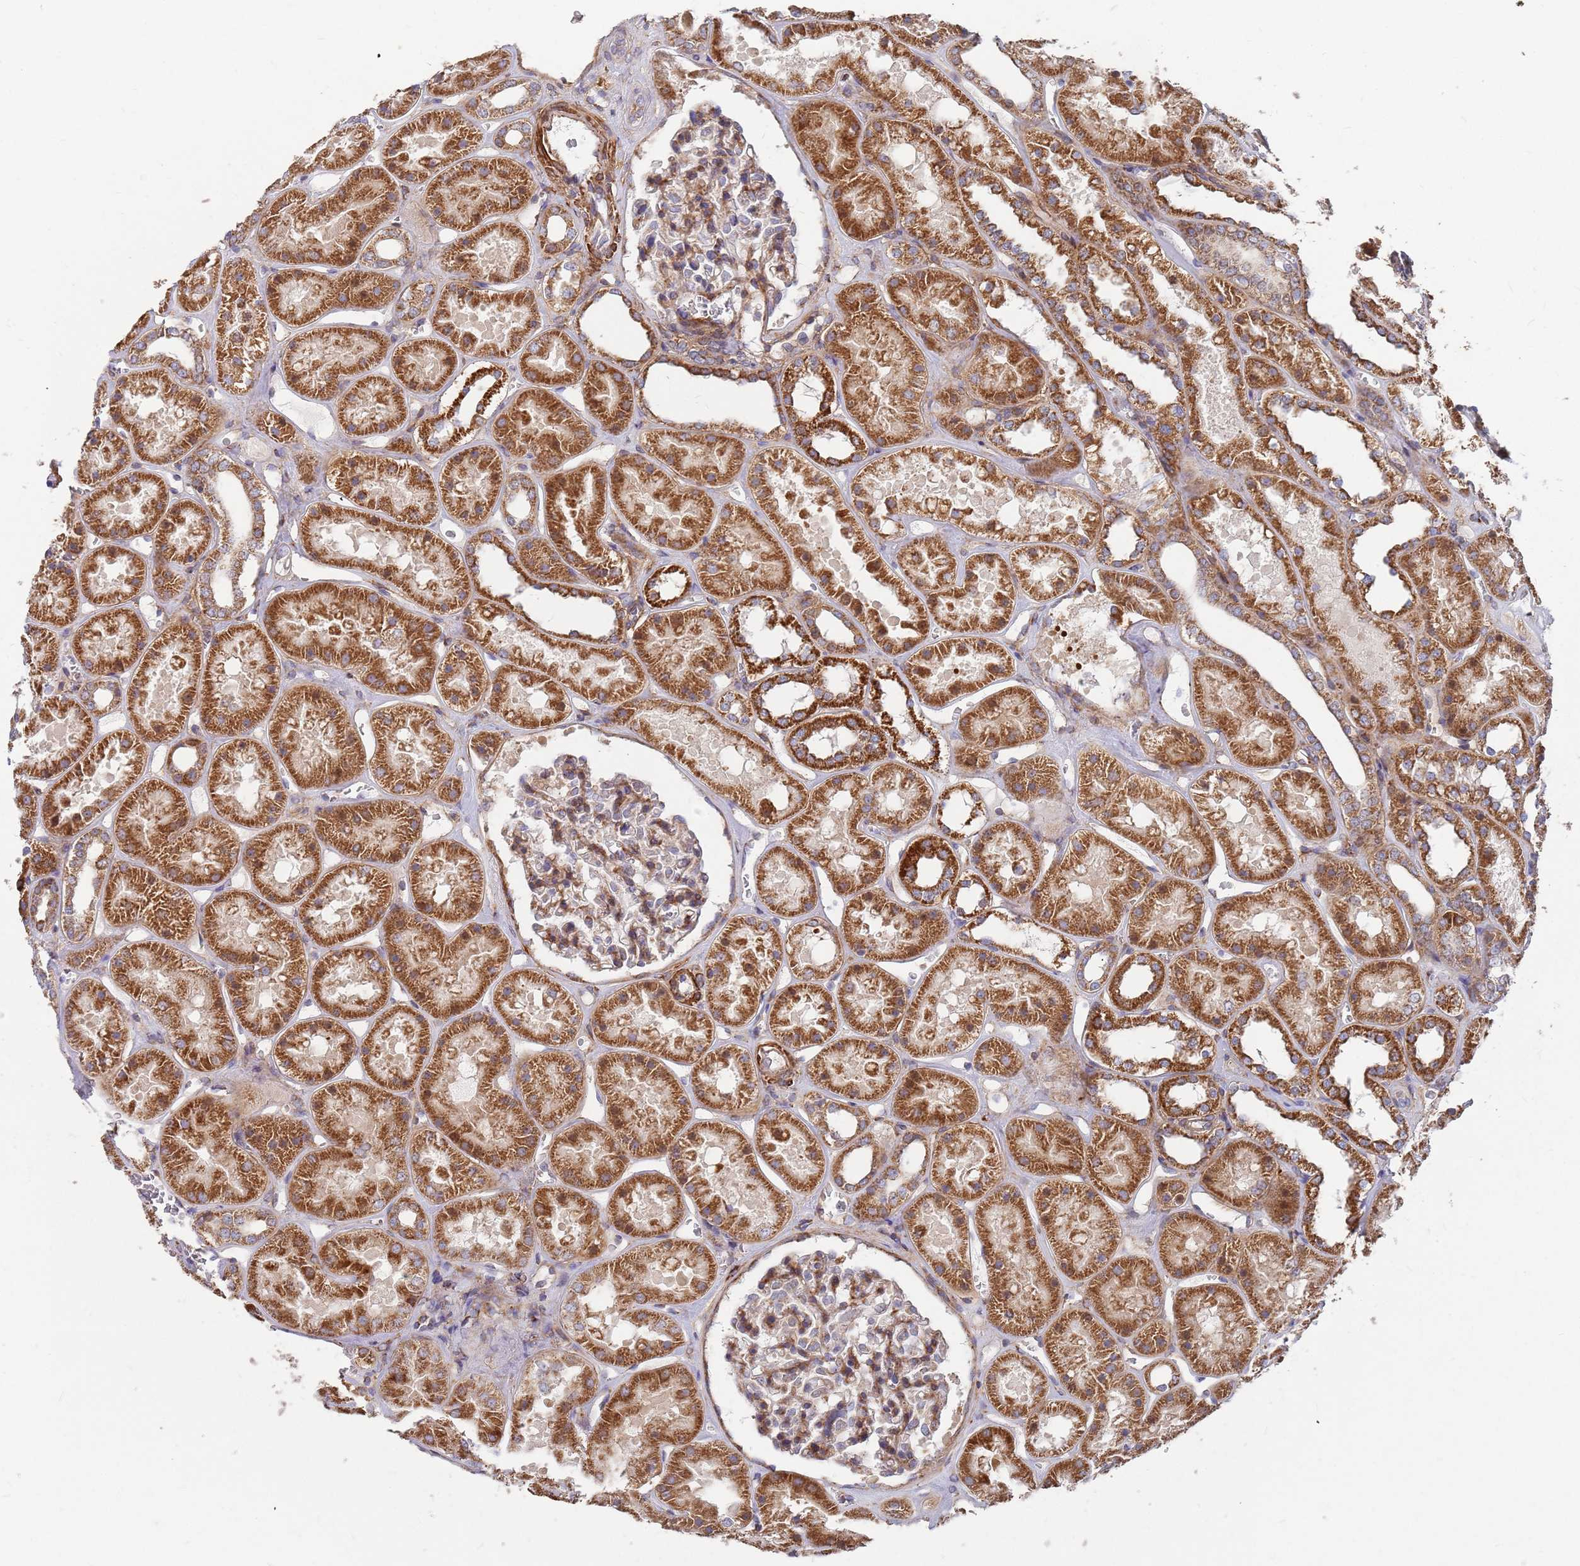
{"staining": {"intensity": "moderate", "quantity": "25%-75%", "location": "cytoplasmic/membranous"}, "tissue": "kidney", "cell_type": "Cells in glomeruli", "image_type": "normal", "snomed": [{"axis": "morphology", "description": "Normal tissue, NOS"}, {"axis": "topography", "description": "Kidney"}], "caption": "Protein analysis of normal kidney displays moderate cytoplasmic/membranous positivity in approximately 25%-75% of cells in glomeruli.", "gene": "WDFY3", "patient": {"sex": "female", "age": 41}}